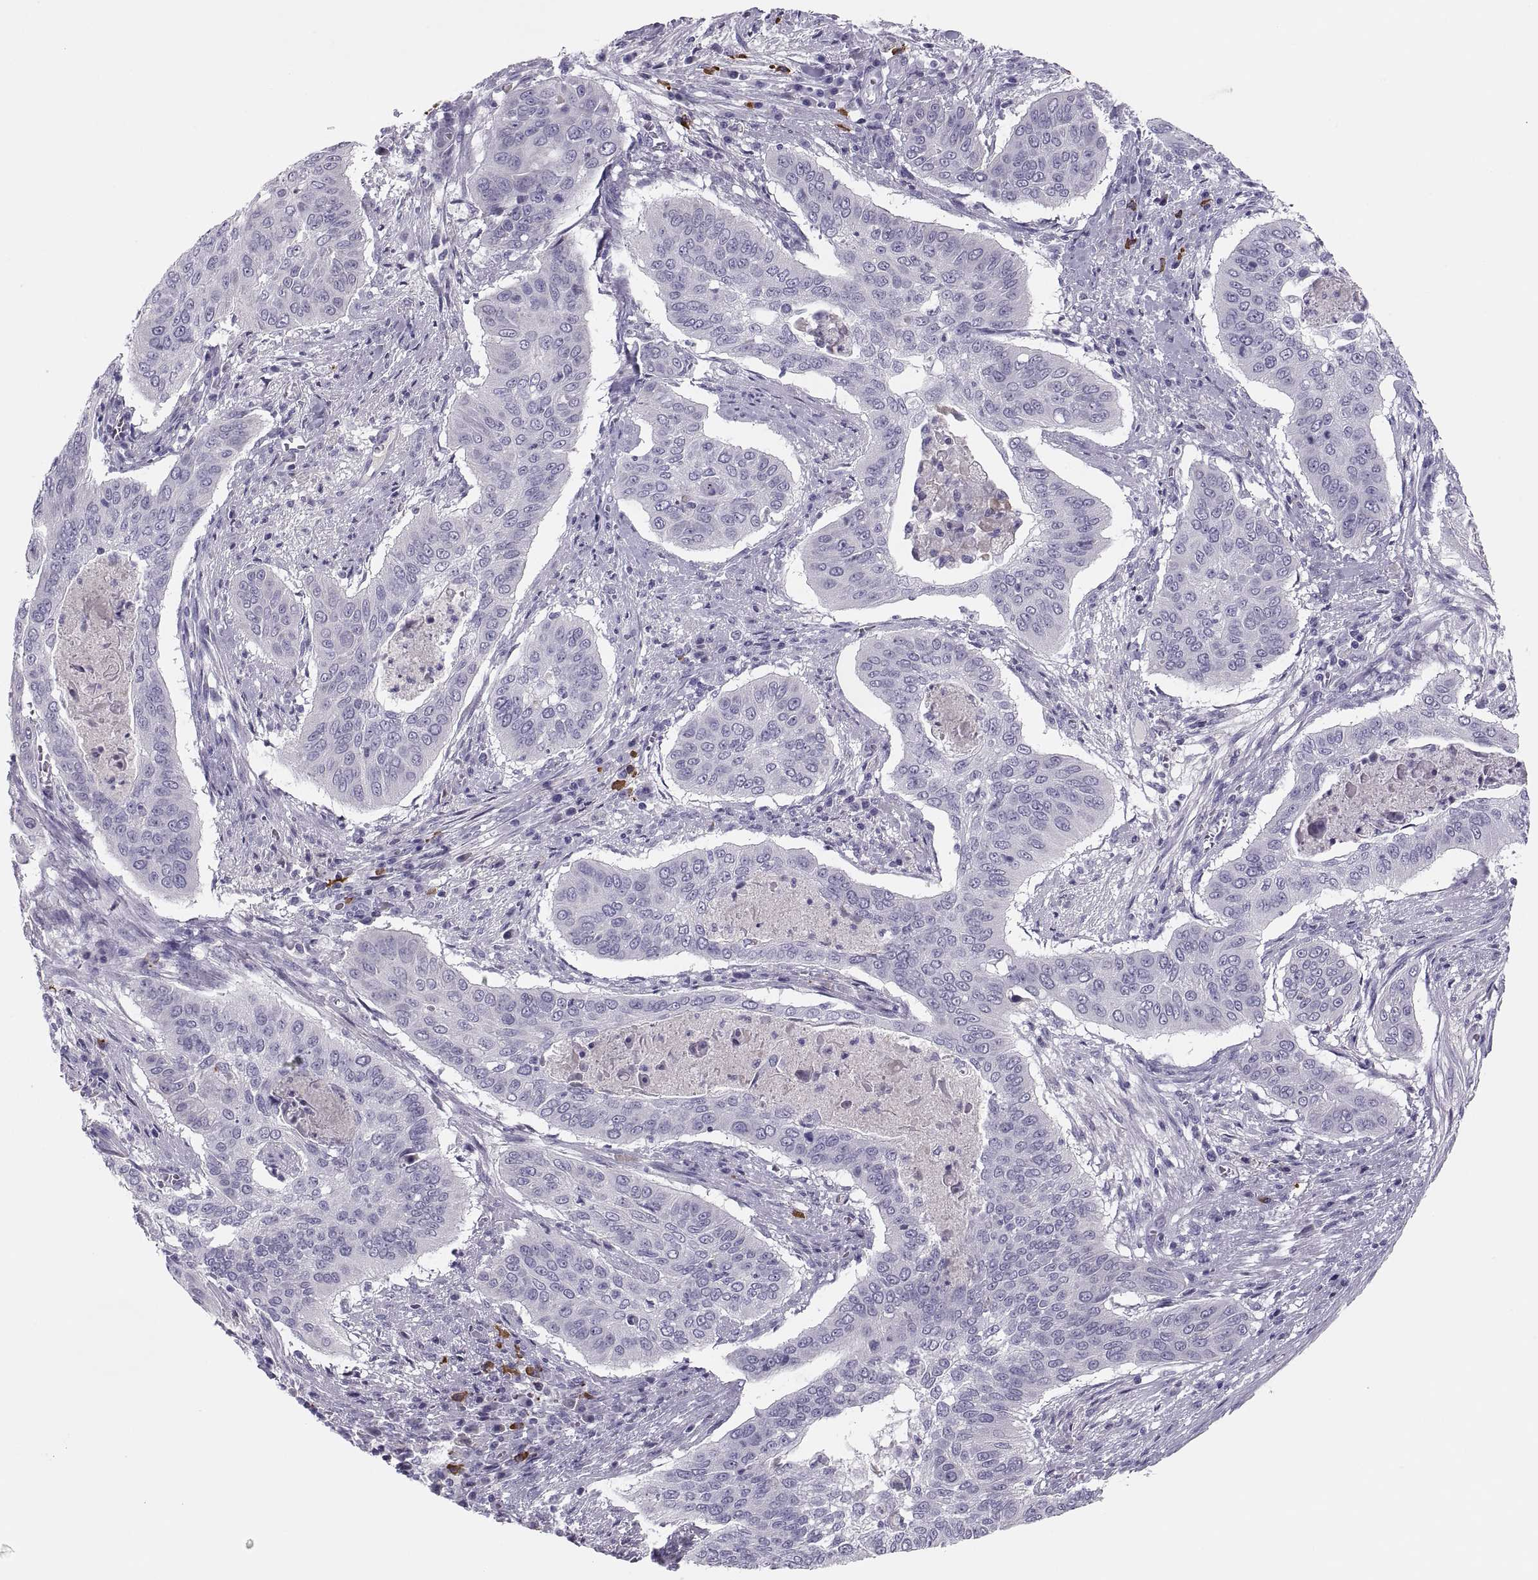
{"staining": {"intensity": "negative", "quantity": "none", "location": "none"}, "tissue": "cervical cancer", "cell_type": "Tumor cells", "image_type": "cancer", "snomed": [{"axis": "morphology", "description": "Squamous cell carcinoma, NOS"}, {"axis": "topography", "description": "Cervix"}], "caption": "Tumor cells are negative for protein expression in human cervical cancer (squamous cell carcinoma).", "gene": "MAGEB2", "patient": {"sex": "female", "age": 39}}